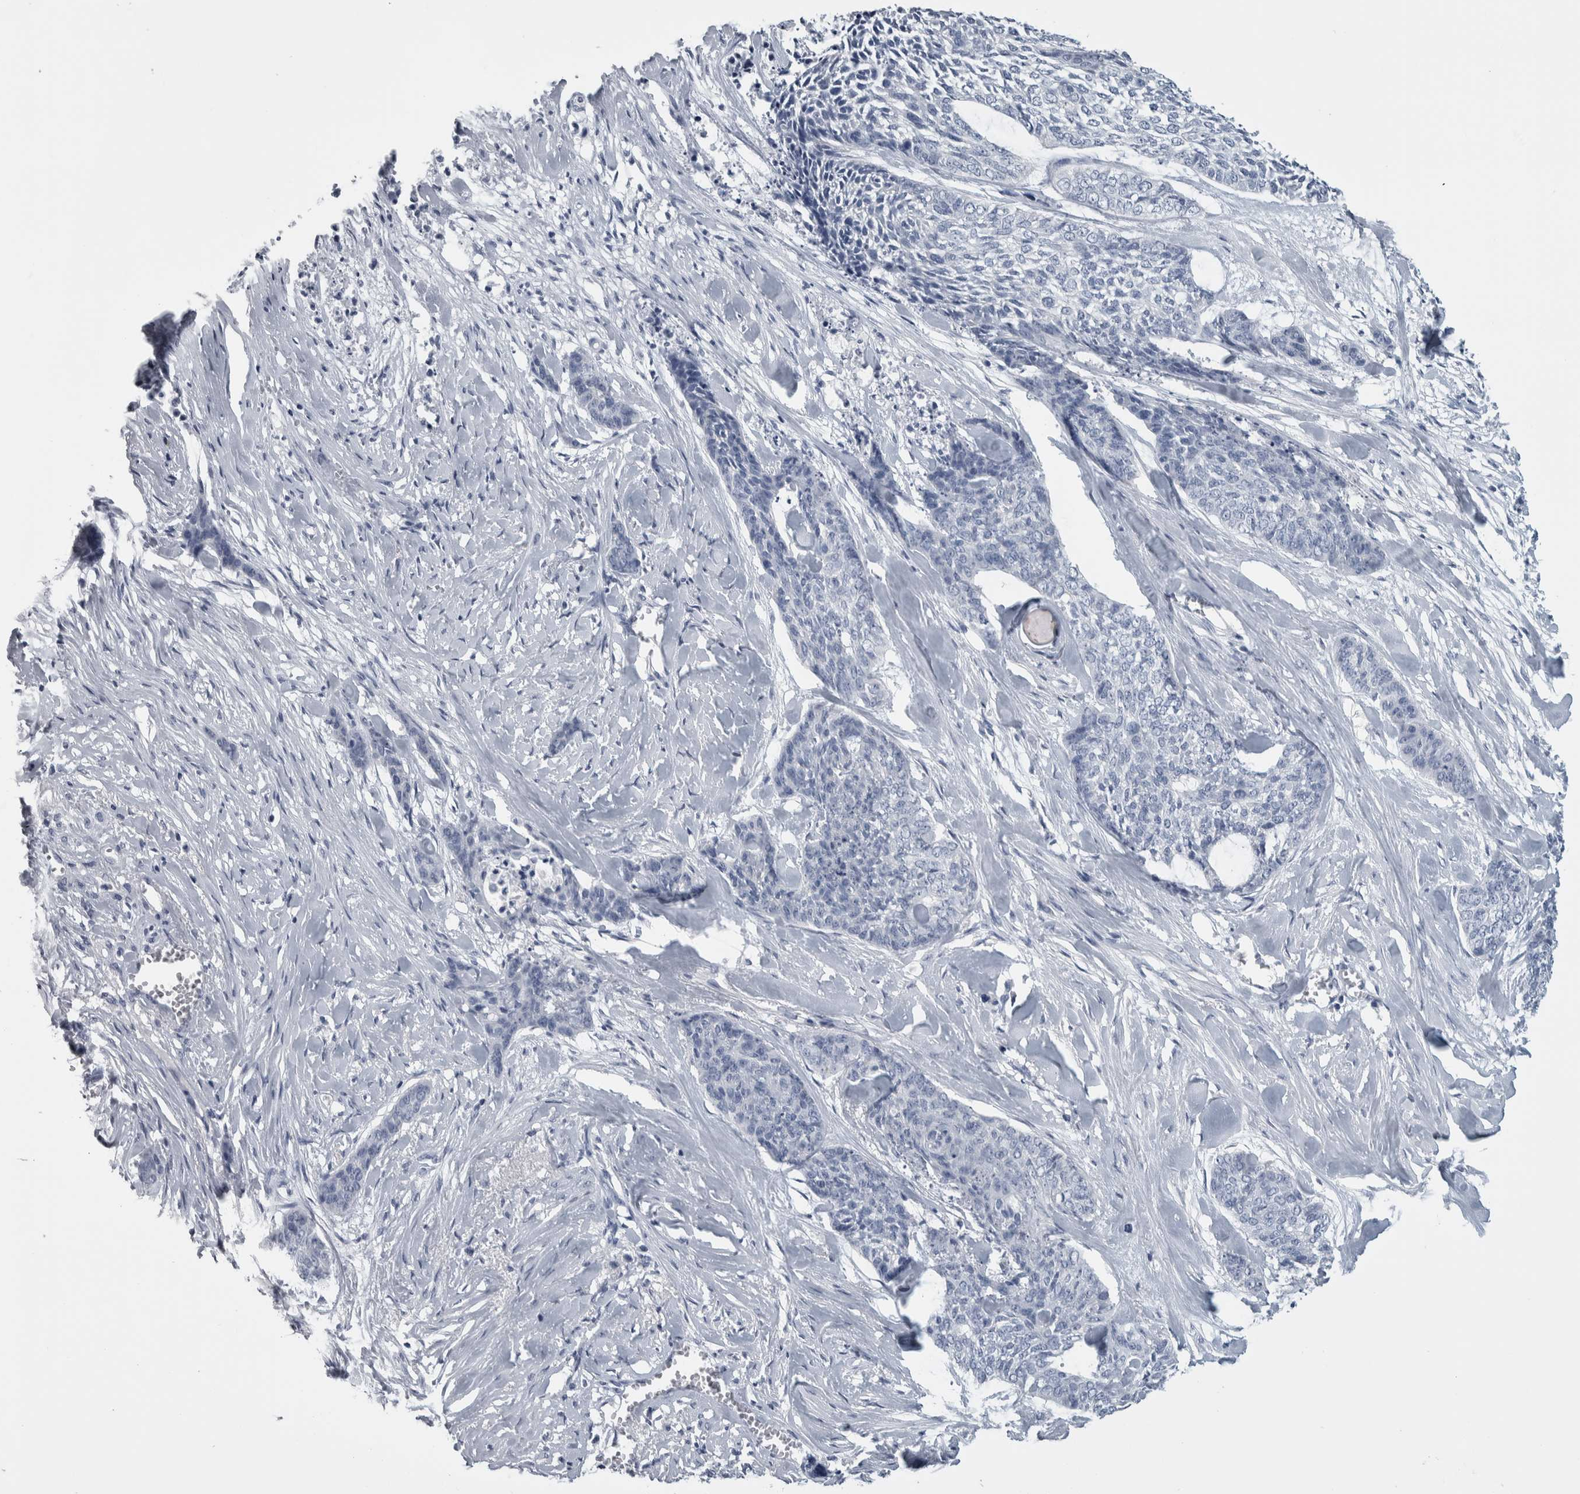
{"staining": {"intensity": "negative", "quantity": "none", "location": "none"}, "tissue": "skin cancer", "cell_type": "Tumor cells", "image_type": "cancer", "snomed": [{"axis": "morphology", "description": "Basal cell carcinoma"}, {"axis": "topography", "description": "Skin"}], "caption": "Human skin basal cell carcinoma stained for a protein using IHC shows no positivity in tumor cells.", "gene": "CDH17", "patient": {"sex": "female", "age": 64}}